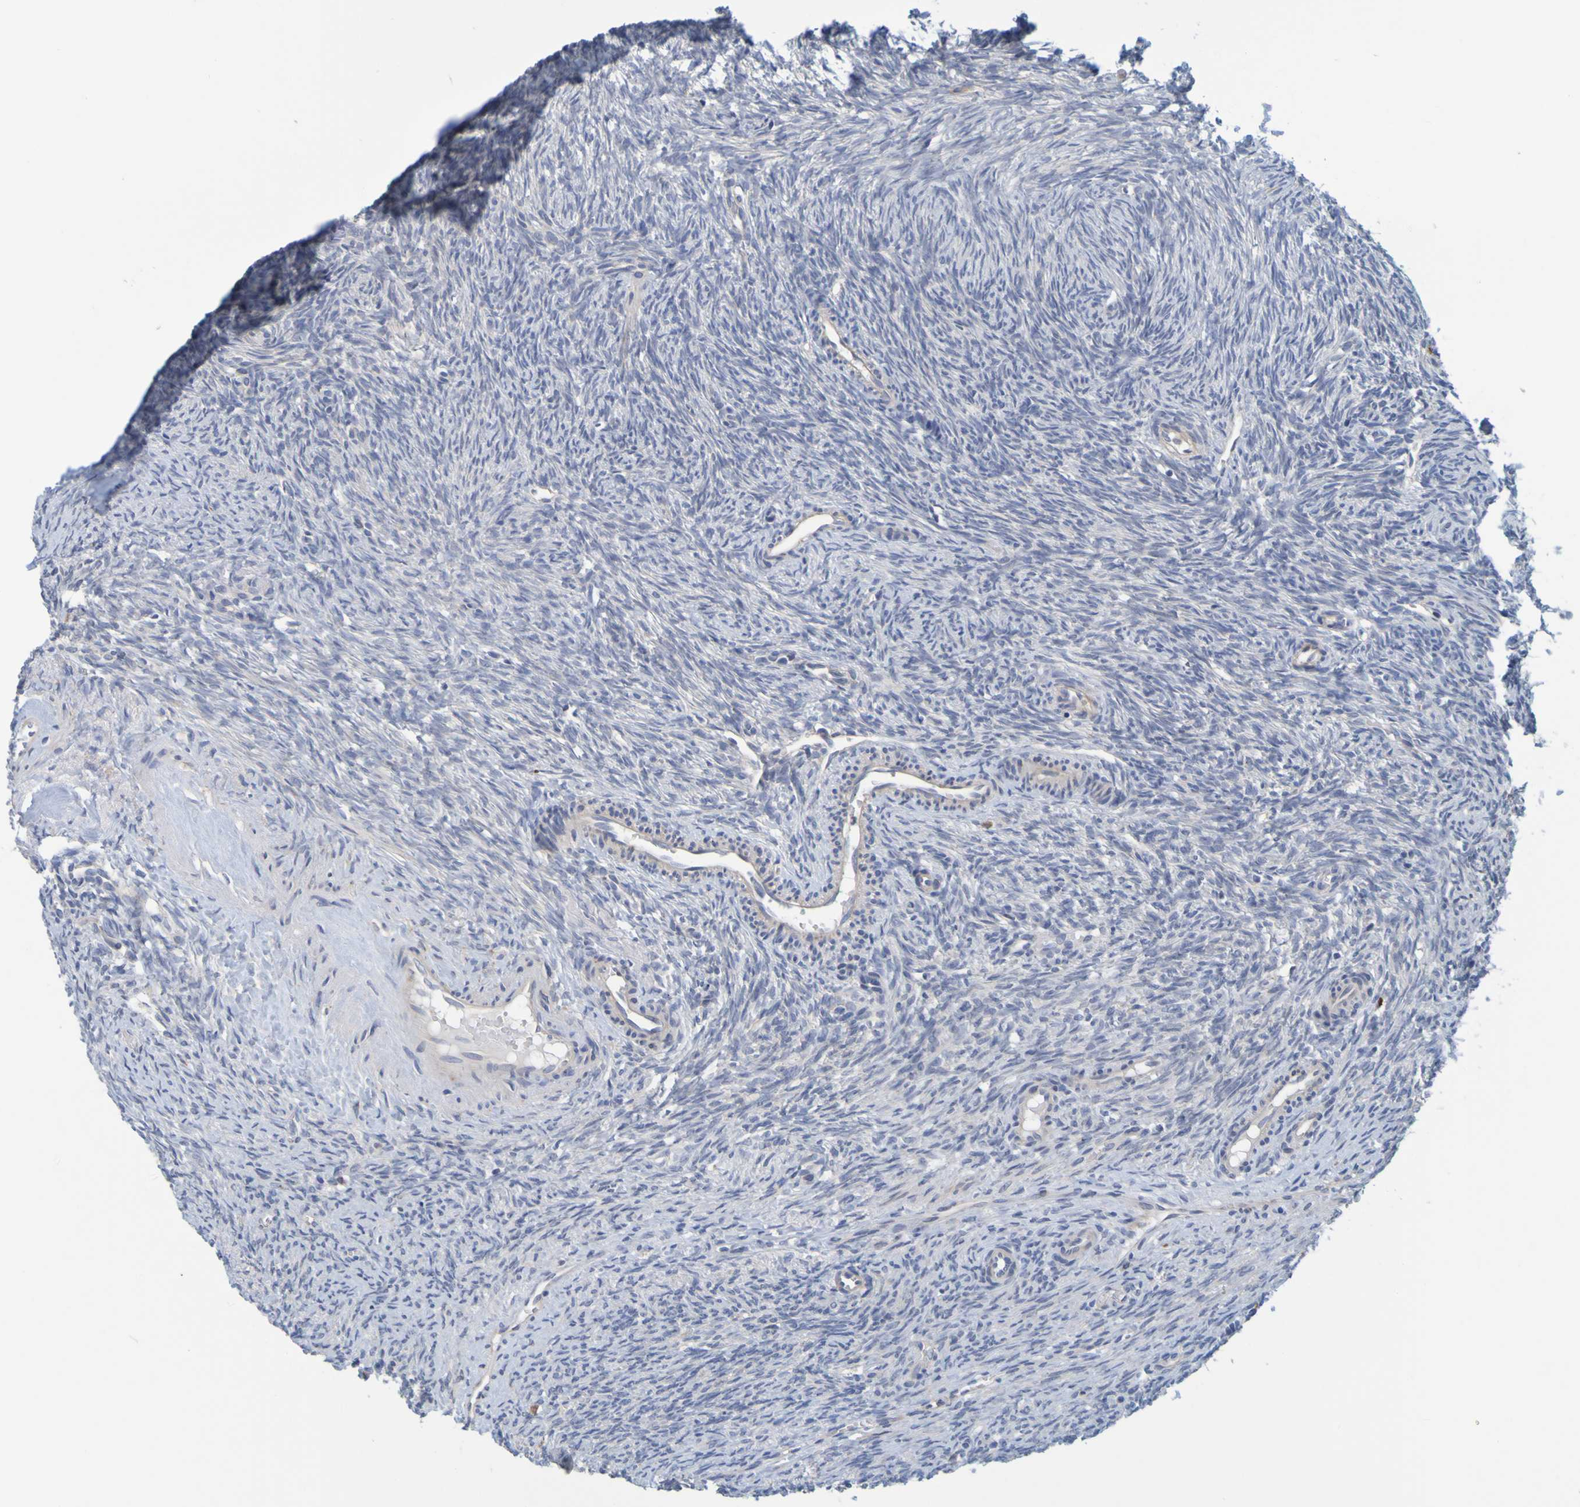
{"staining": {"intensity": "moderate", "quantity": ">75%", "location": "cytoplasmic/membranous,nuclear"}, "tissue": "ovary", "cell_type": "Follicle cells", "image_type": "normal", "snomed": [{"axis": "morphology", "description": "Normal tissue, NOS"}, {"axis": "topography", "description": "Ovary"}], "caption": "A brown stain highlights moderate cytoplasmic/membranous,nuclear positivity of a protein in follicle cells of normal ovary. (Stains: DAB in brown, nuclei in blue, Microscopy: brightfield microscopy at high magnification).", "gene": "SIL1", "patient": {"sex": "female", "age": 41}}